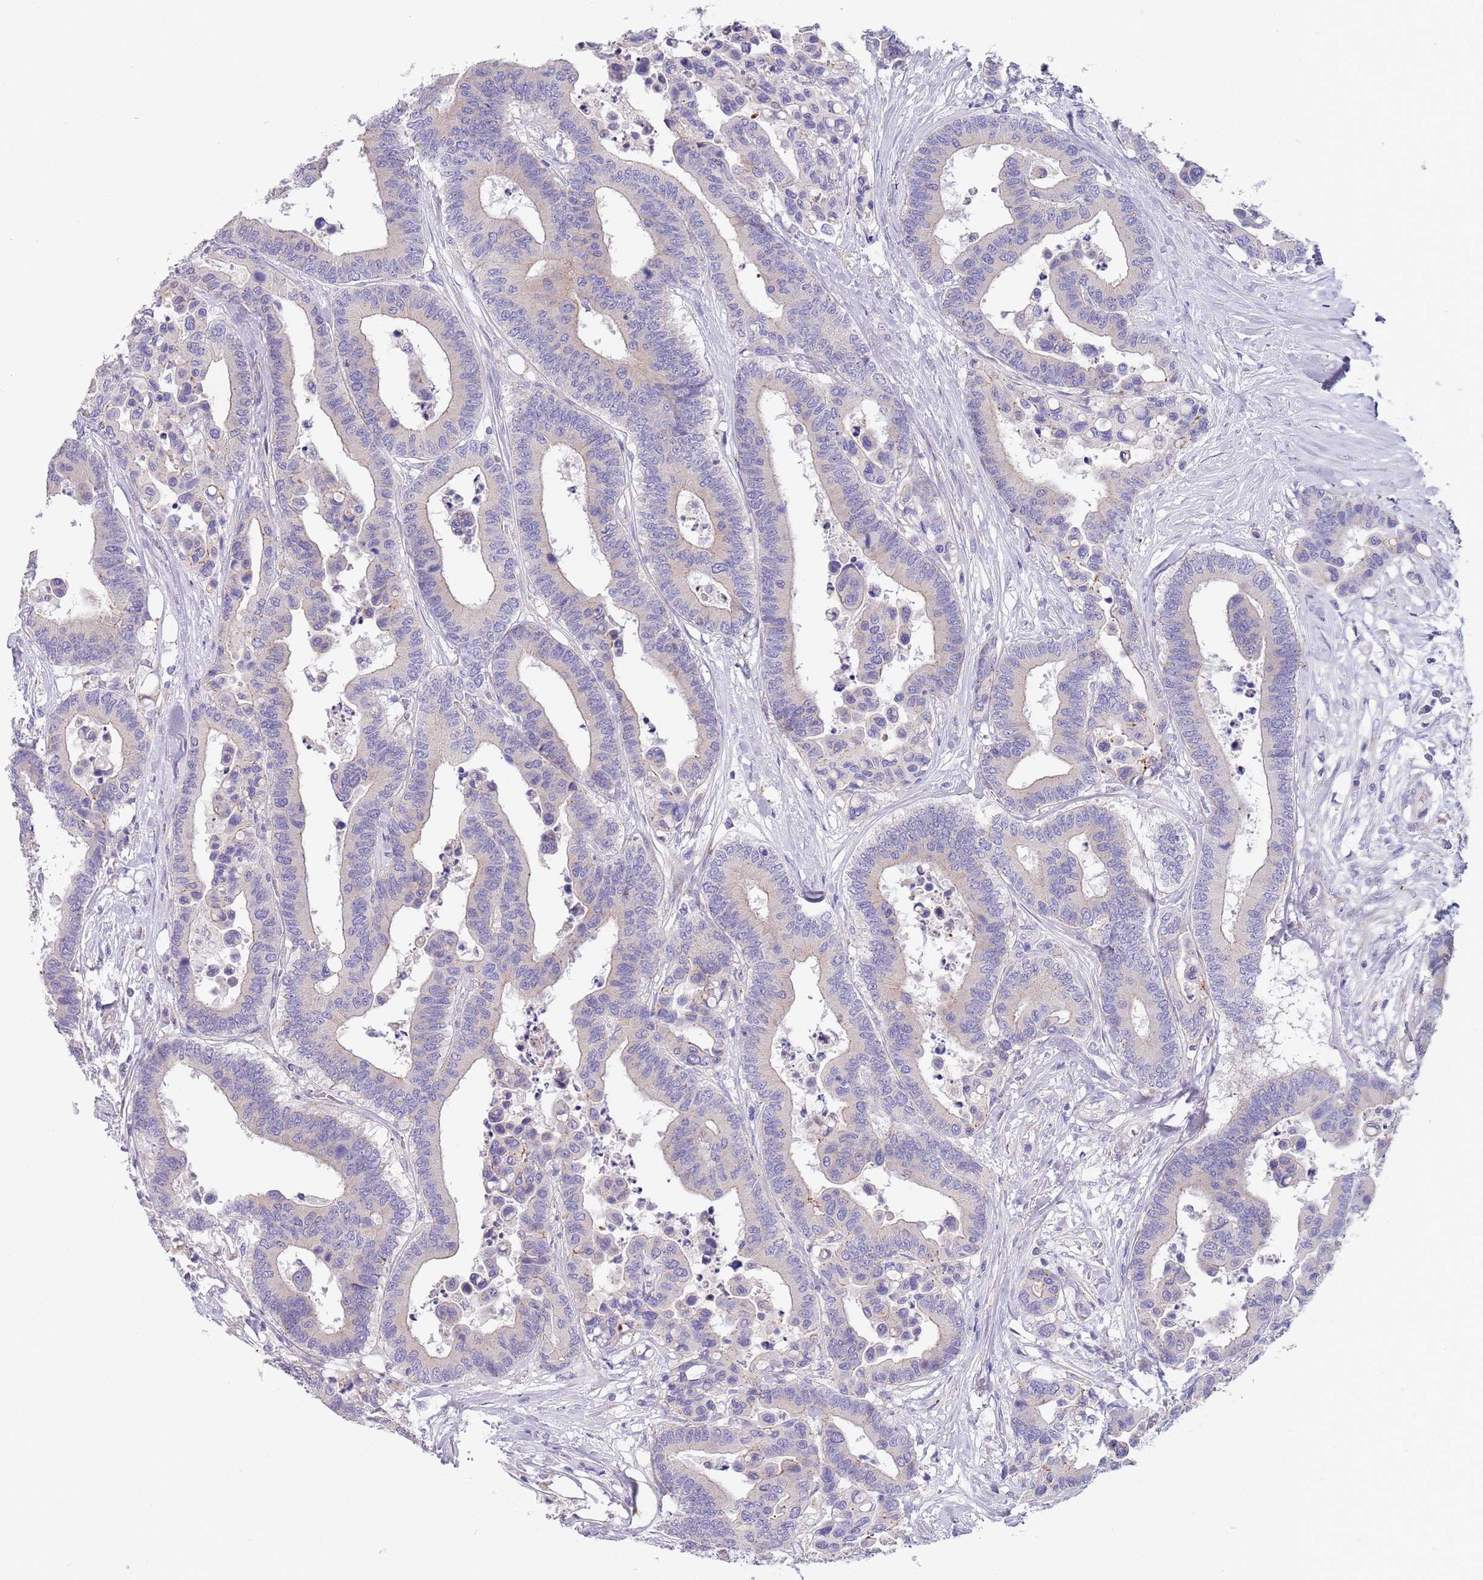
{"staining": {"intensity": "weak", "quantity": "<25%", "location": "cytoplasmic/membranous"}, "tissue": "colorectal cancer", "cell_type": "Tumor cells", "image_type": "cancer", "snomed": [{"axis": "morphology", "description": "Adenocarcinoma, NOS"}, {"axis": "topography", "description": "Colon"}], "caption": "Immunohistochemistry (IHC) of colorectal cancer (adenocarcinoma) demonstrates no expression in tumor cells. (DAB (3,3'-diaminobenzidine) IHC visualized using brightfield microscopy, high magnification).", "gene": "MAN1C1", "patient": {"sex": "male", "age": 82}}